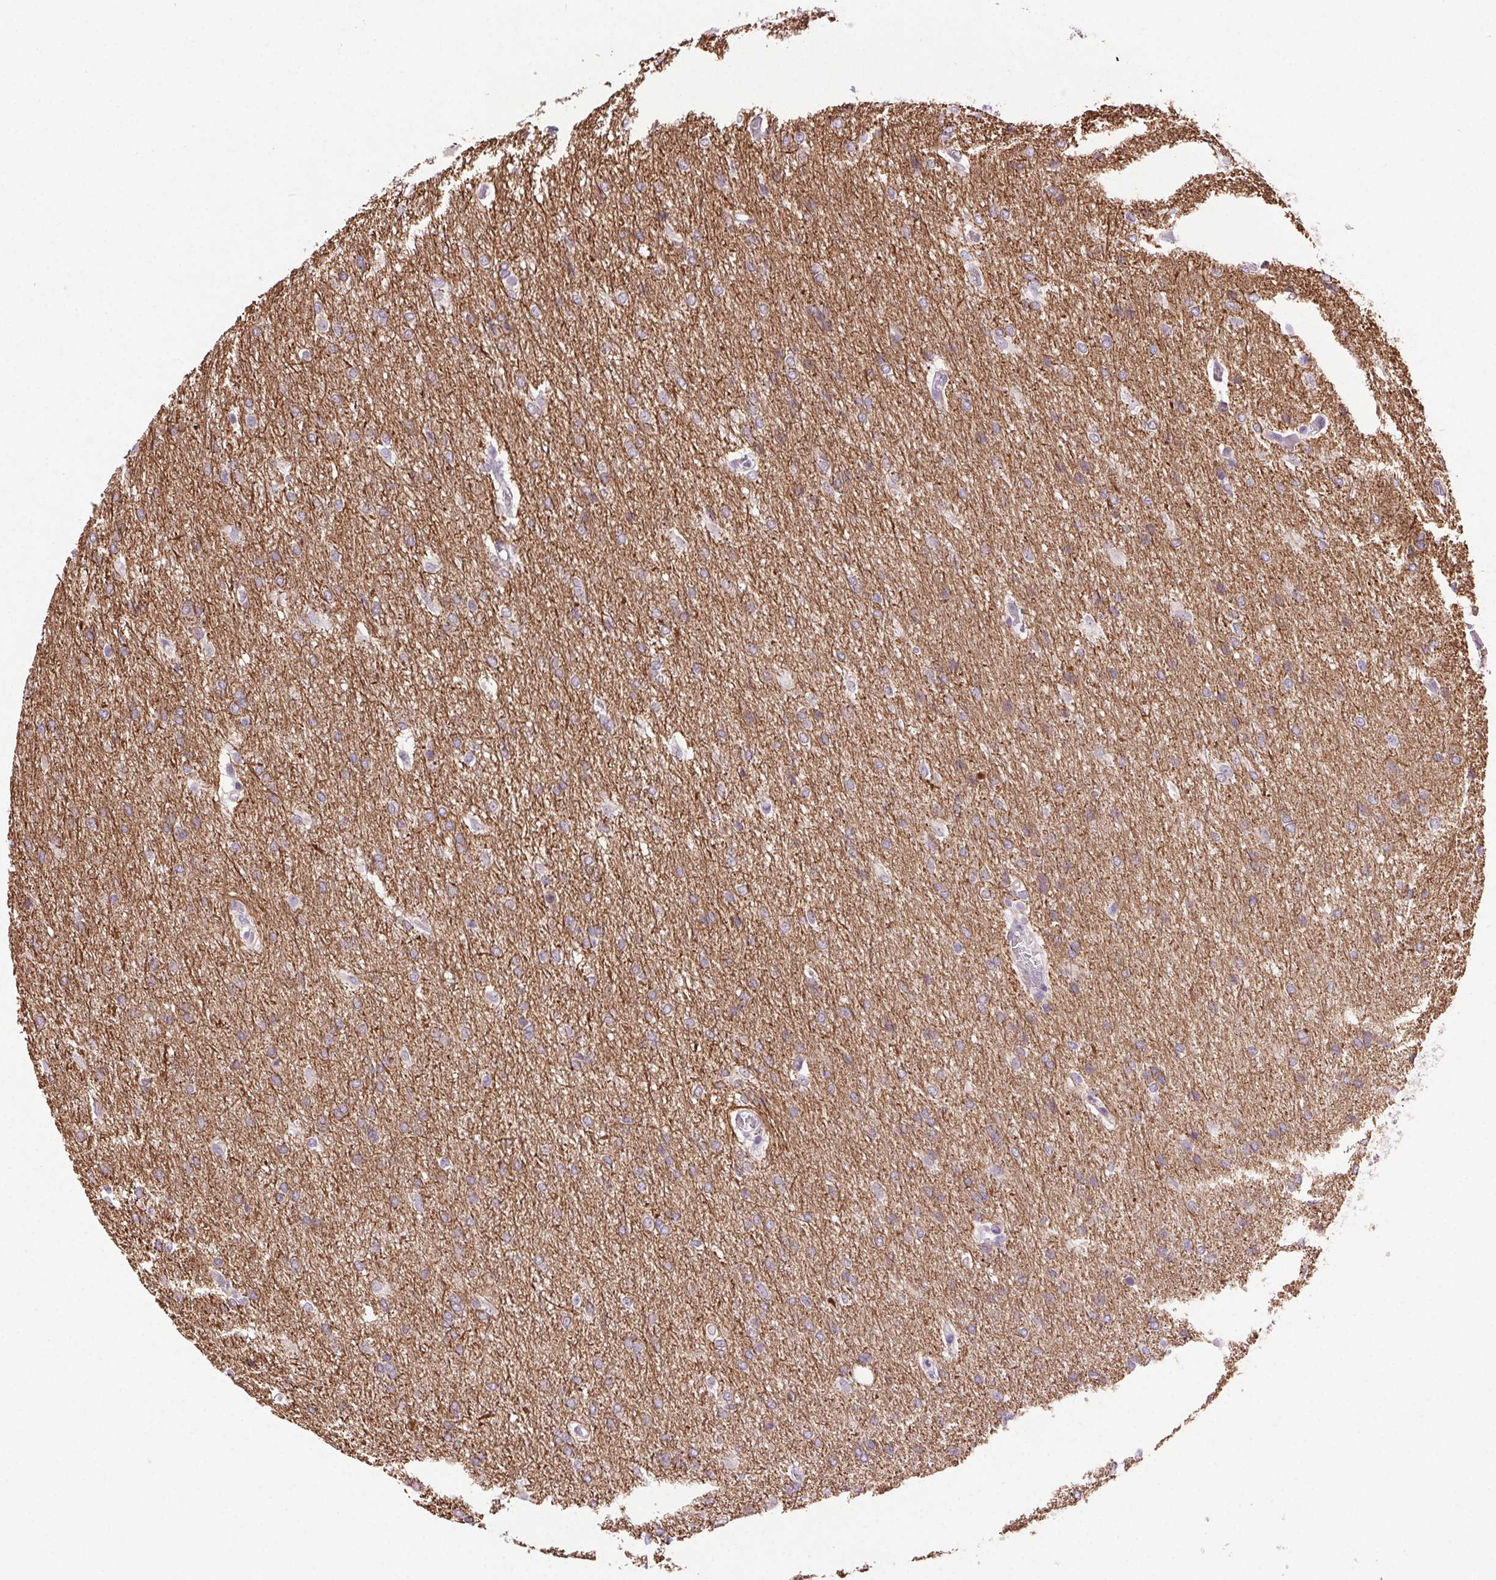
{"staining": {"intensity": "negative", "quantity": "none", "location": "none"}, "tissue": "glioma", "cell_type": "Tumor cells", "image_type": "cancer", "snomed": [{"axis": "morphology", "description": "Glioma, malignant, High grade"}, {"axis": "topography", "description": "Brain"}], "caption": "IHC of human high-grade glioma (malignant) exhibits no staining in tumor cells.", "gene": "SYT11", "patient": {"sex": "male", "age": 68}}